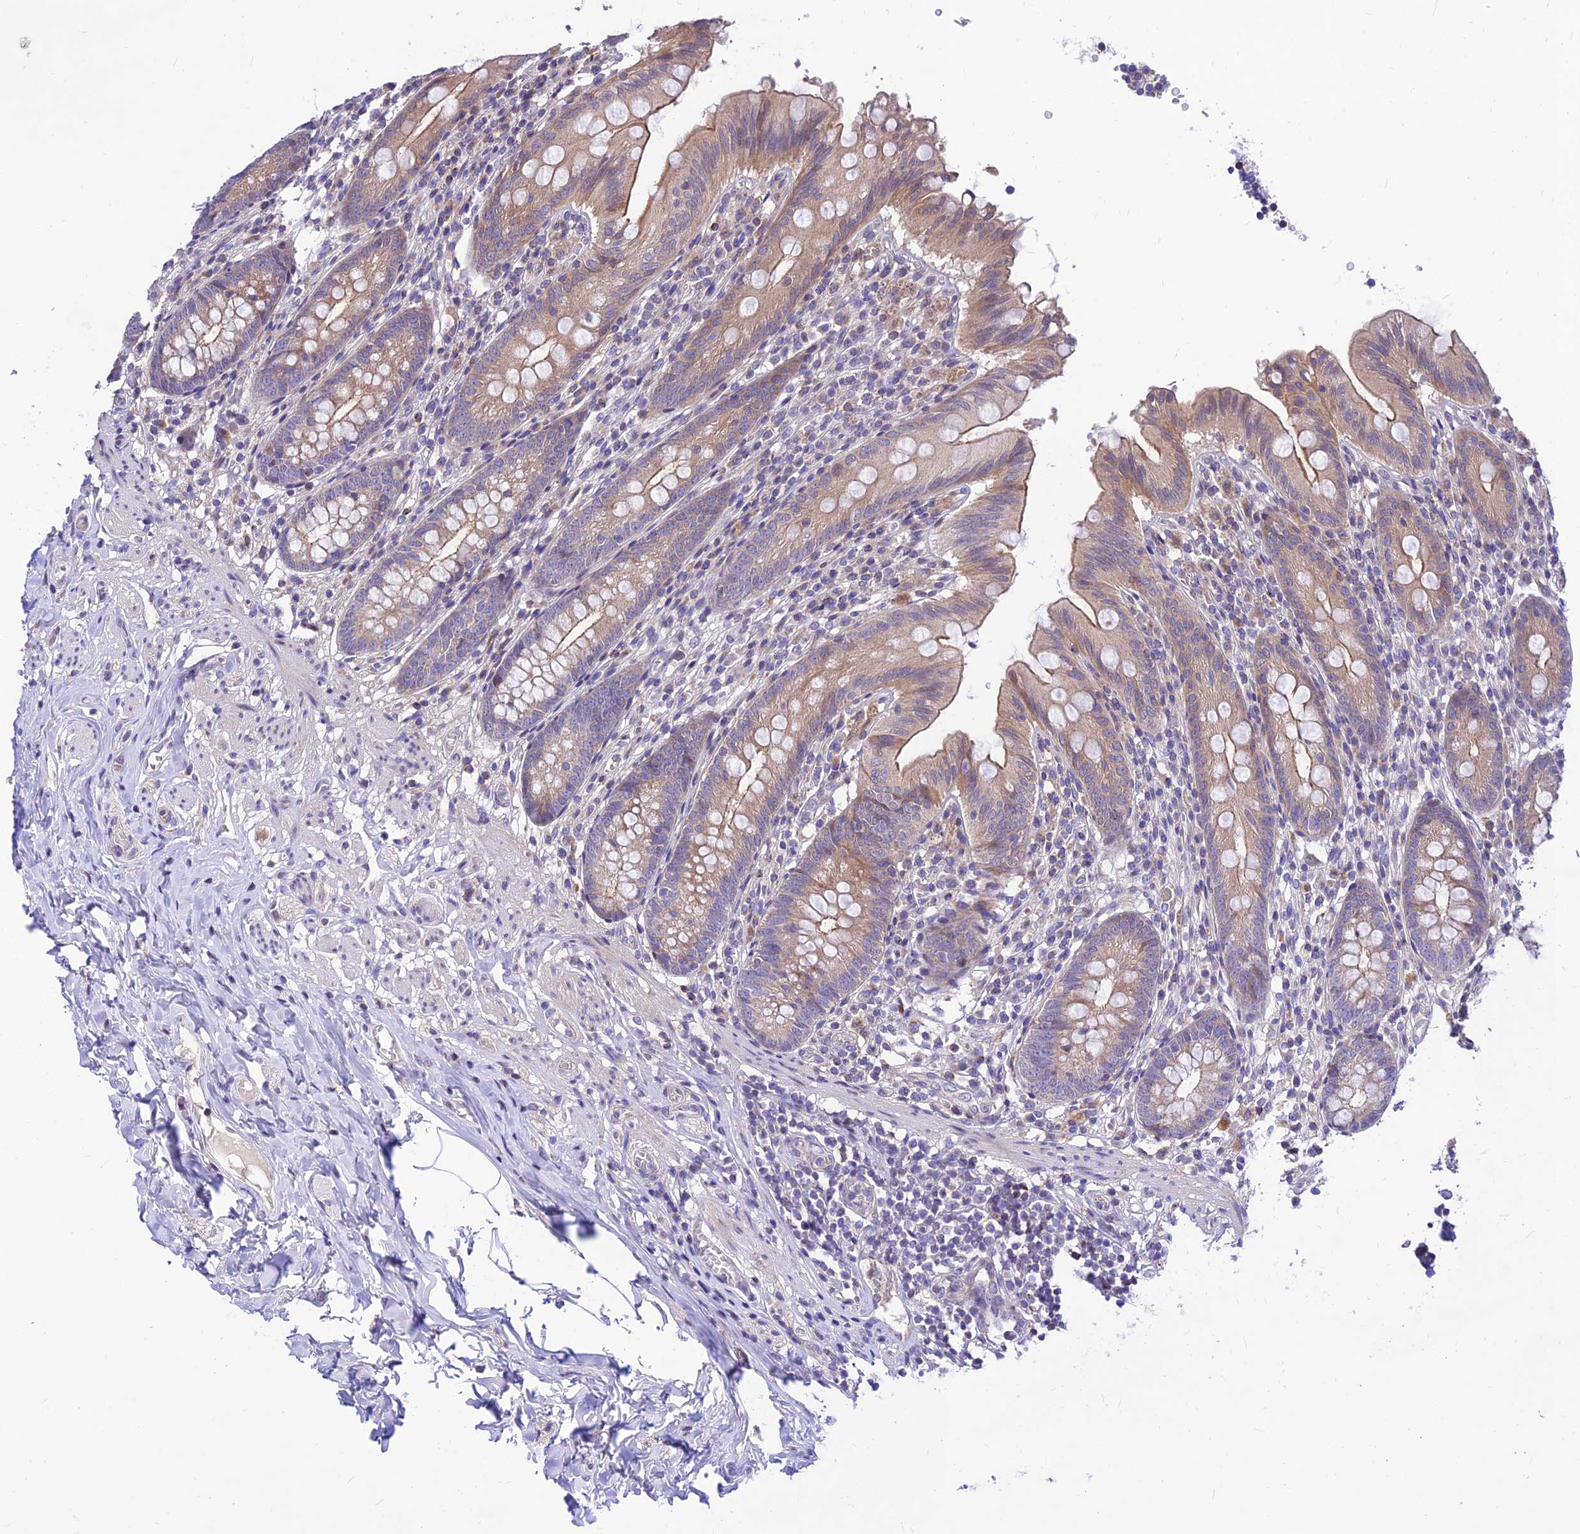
{"staining": {"intensity": "moderate", "quantity": "25%-75%", "location": "cytoplasmic/membranous"}, "tissue": "appendix", "cell_type": "Glandular cells", "image_type": "normal", "snomed": [{"axis": "morphology", "description": "Normal tissue, NOS"}, {"axis": "topography", "description": "Appendix"}], "caption": "A medium amount of moderate cytoplasmic/membranous expression is identified in about 25%-75% of glandular cells in unremarkable appendix.", "gene": "C6orf132", "patient": {"sex": "male", "age": 55}}